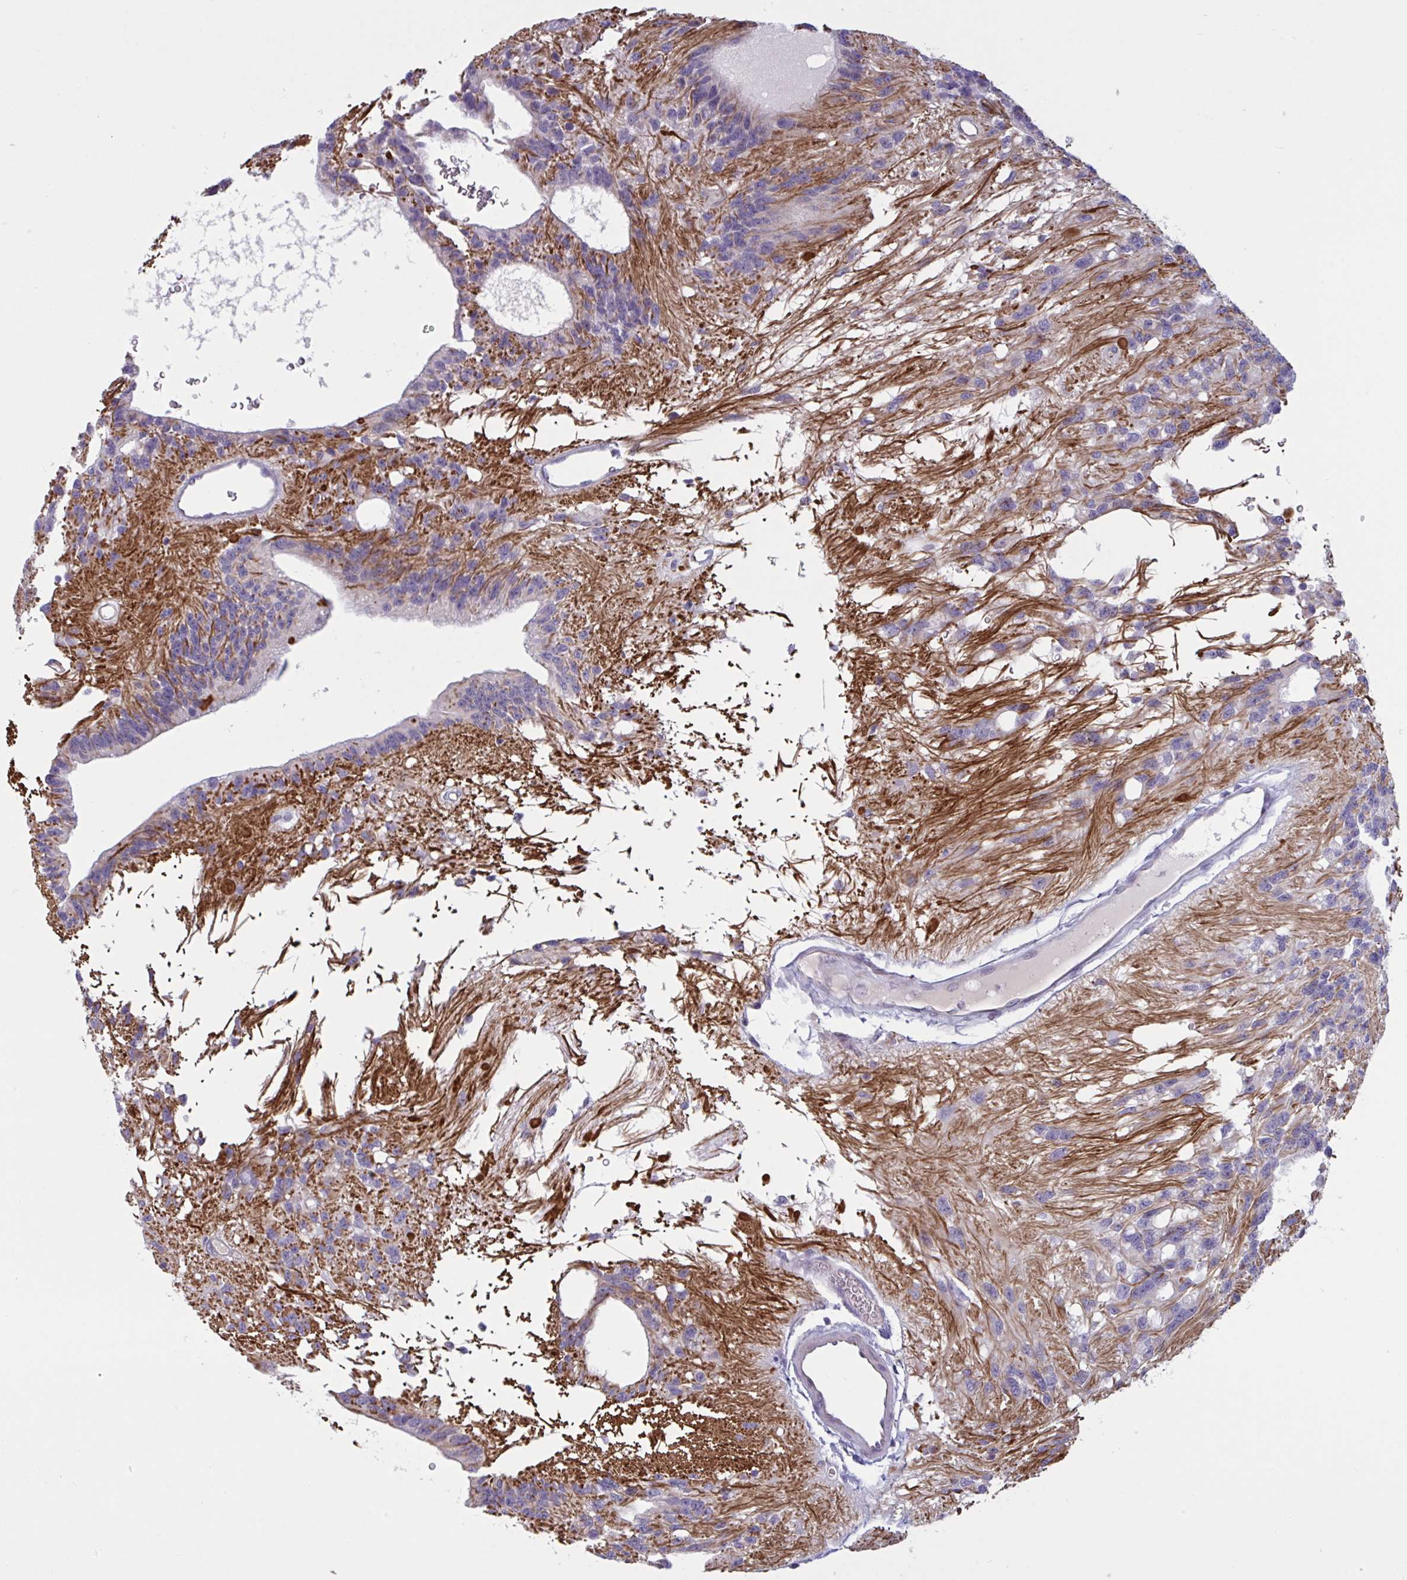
{"staining": {"intensity": "negative", "quantity": "none", "location": "none"}, "tissue": "glioma", "cell_type": "Tumor cells", "image_type": "cancer", "snomed": [{"axis": "morphology", "description": "Glioma, malignant, Low grade"}, {"axis": "topography", "description": "Brain"}], "caption": "IHC micrograph of malignant glioma (low-grade) stained for a protein (brown), which exhibits no expression in tumor cells.", "gene": "OR1L3", "patient": {"sex": "male", "age": 31}}